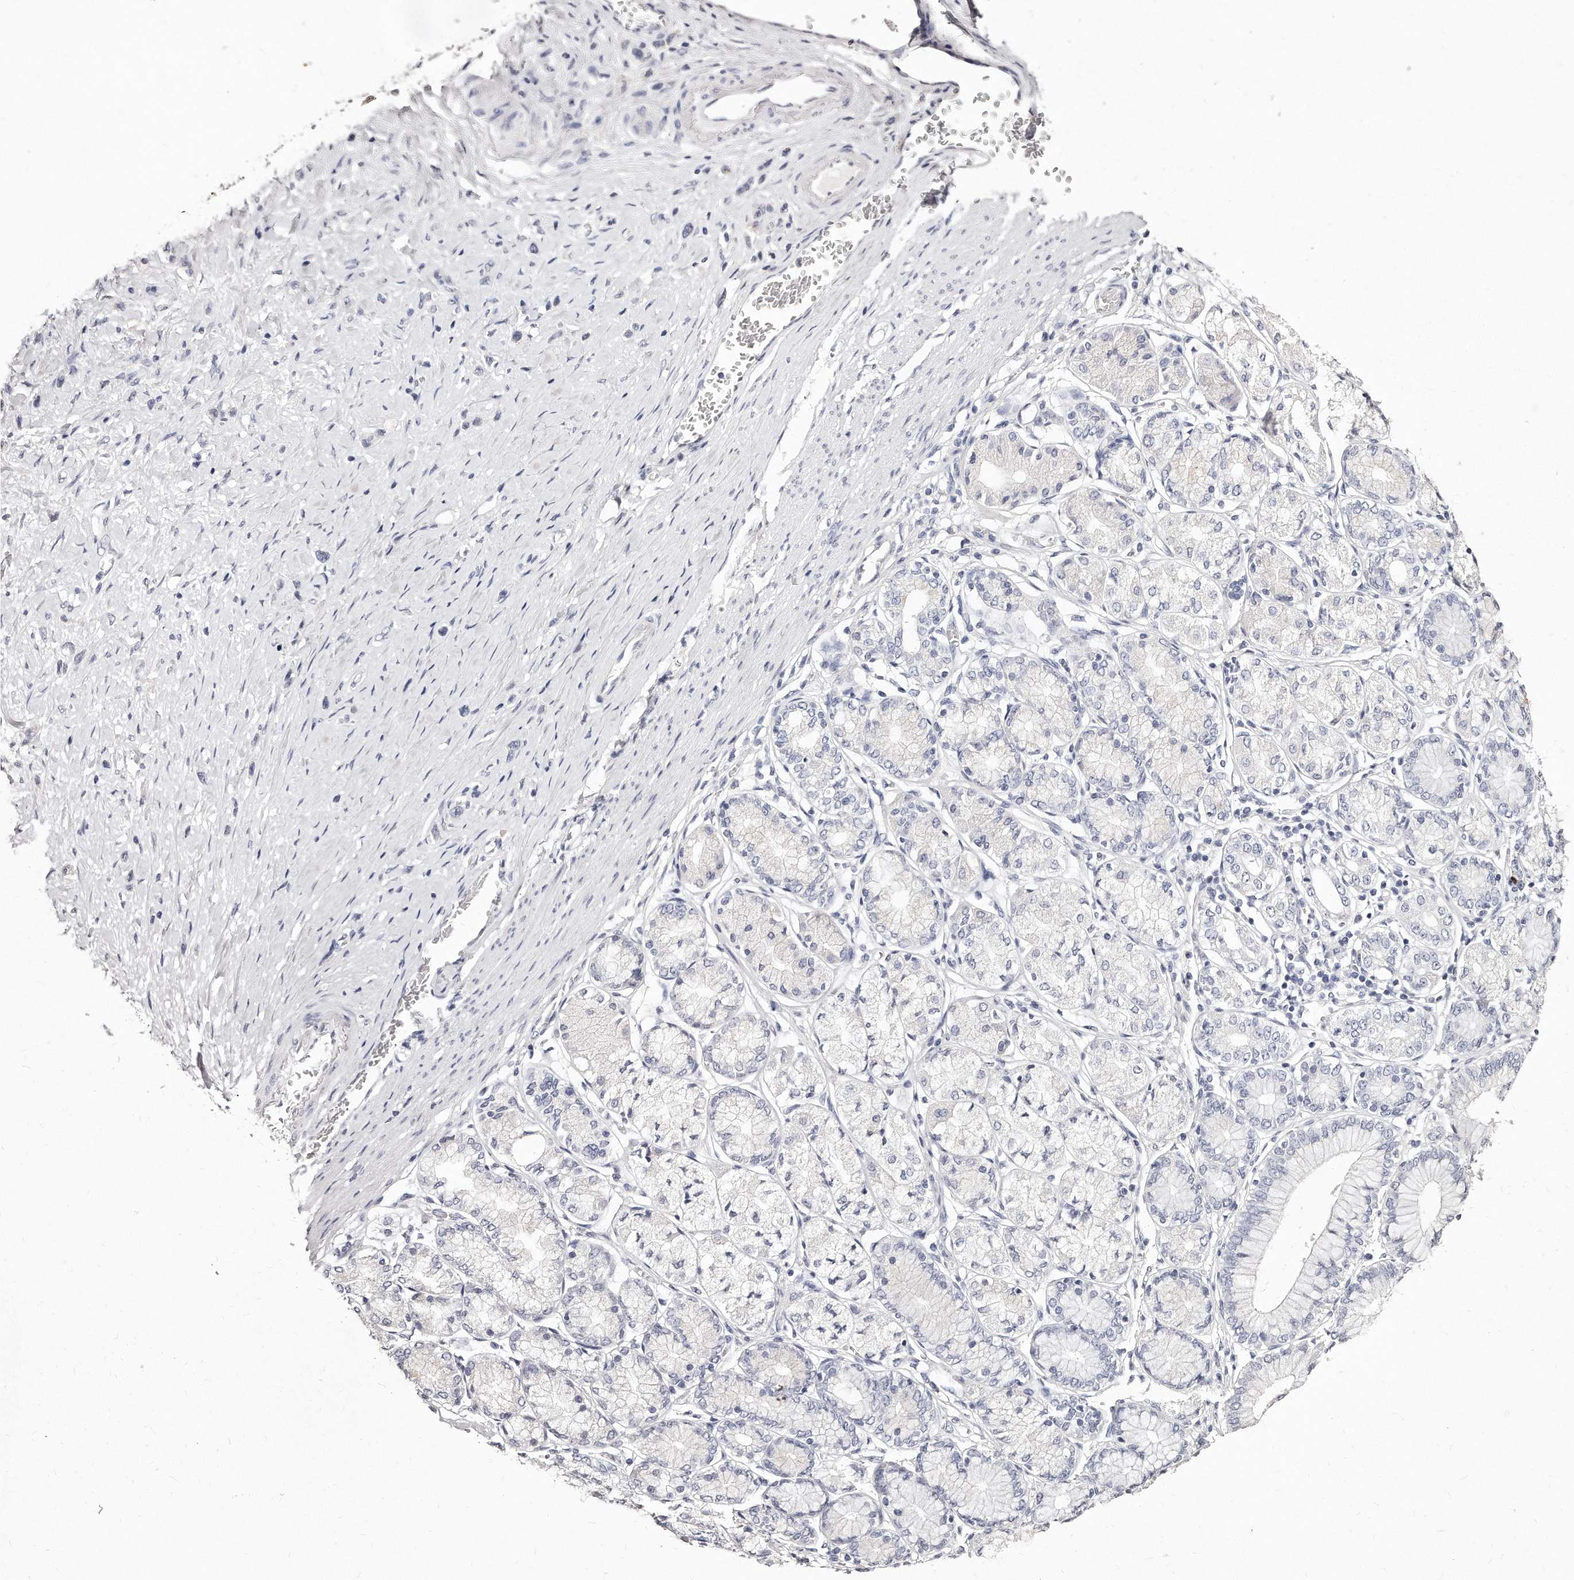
{"staining": {"intensity": "negative", "quantity": "none", "location": "none"}, "tissue": "stomach cancer", "cell_type": "Tumor cells", "image_type": "cancer", "snomed": [{"axis": "morphology", "description": "Adenocarcinoma, NOS"}, {"axis": "topography", "description": "Stomach"}], "caption": "DAB immunohistochemical staining of human stomach adenocarcinoma shows no significant staining in tumor cells.", "gene": "GDA", "patient": {"sex": "female", "age": 65}}